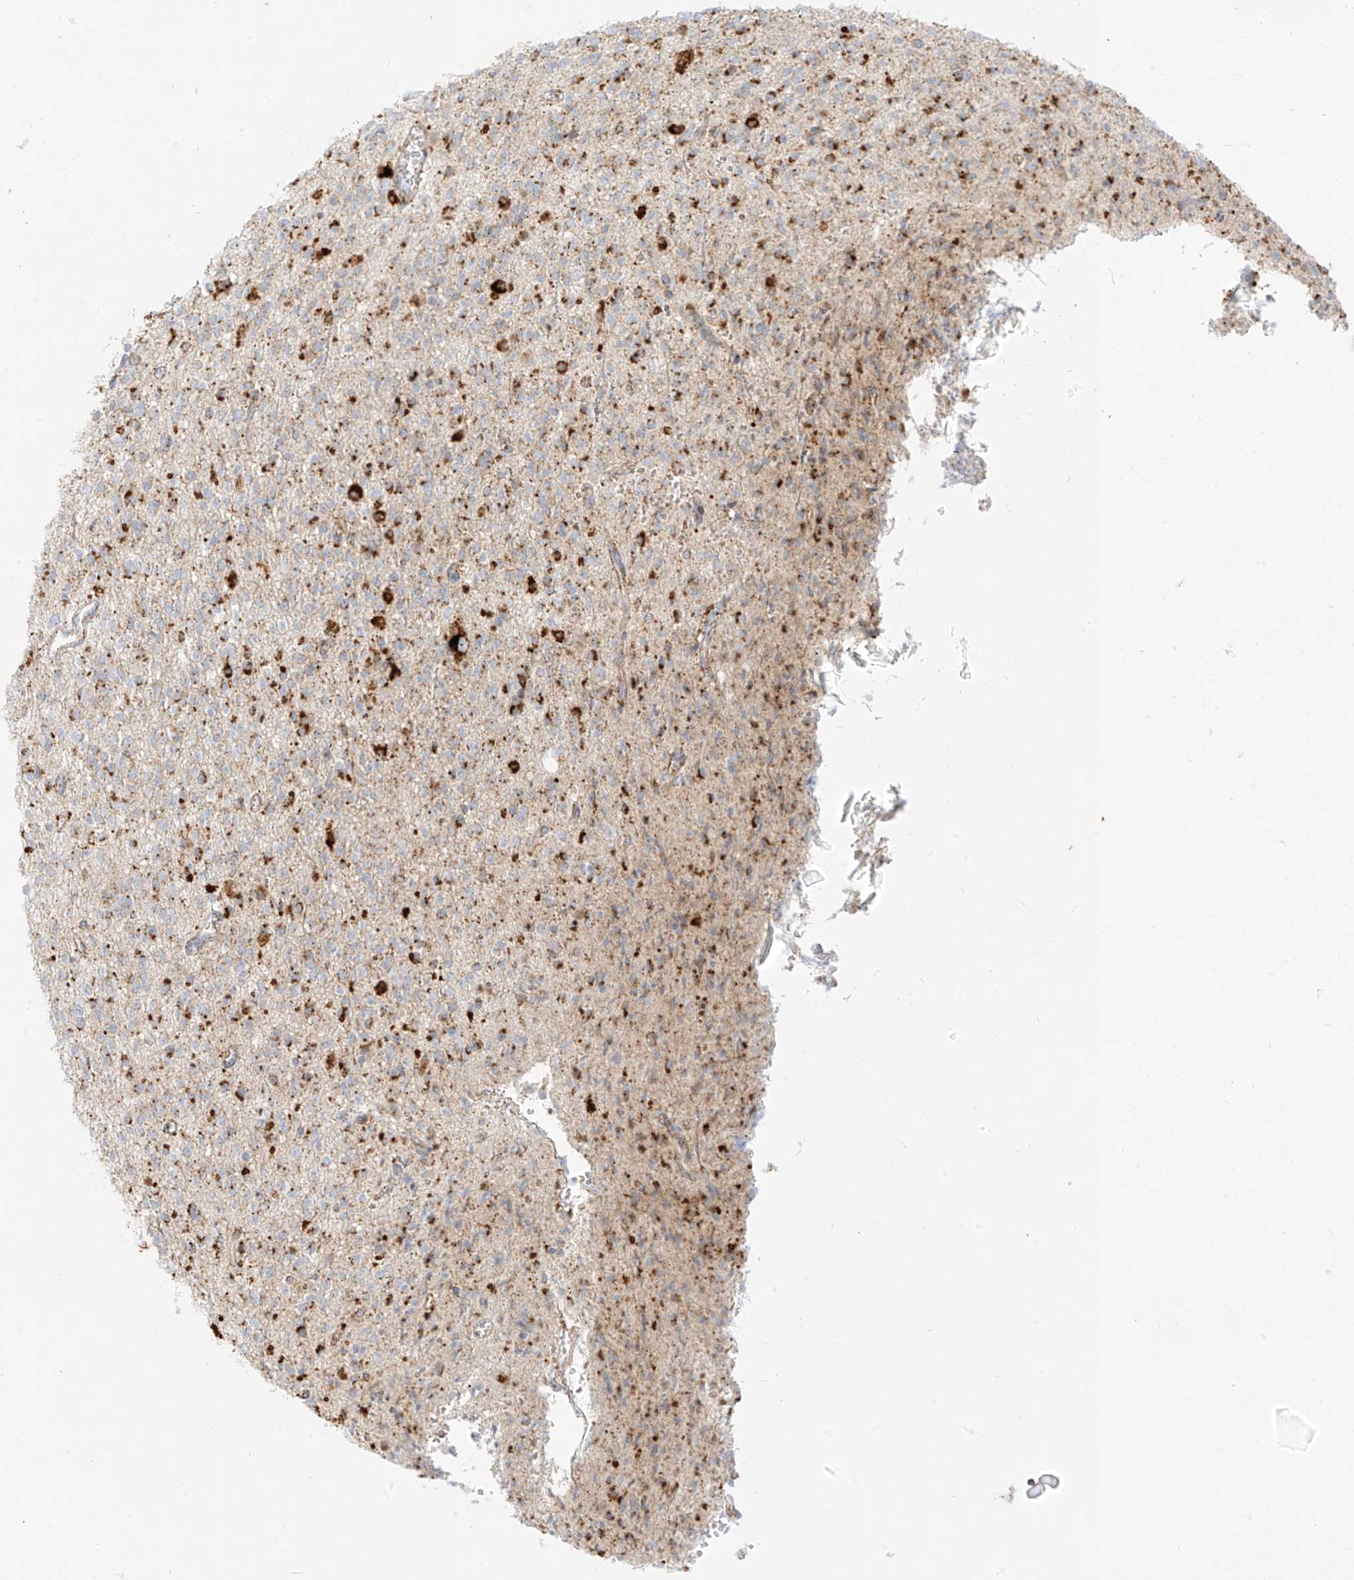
{"staining": {"intensity": "moderate", "quantity": "<25%", "location": "cytoplasmic/membranous"}, "tissue": "glioma", "cell_type": "Tumor cells", "image_type": "cancer", "snomed": [{"axis": "morphology", "description": "Glioma, malignant, High grade"}, {"axis": "topography", "description": "Brain"}], "caption": "Moderate cytoplasmic/membranous protein staining is appreciated in approximately <25% of tumor cells in glioma. The protein of interest is stained brown, and the nuclei are stained in blue (DAB (3,3'-diaminobenzidine) IHC with brightfield microscopy, high magnification).", "gene": "SLC35F6", "patient": {"sex": "male", "age": 34}}